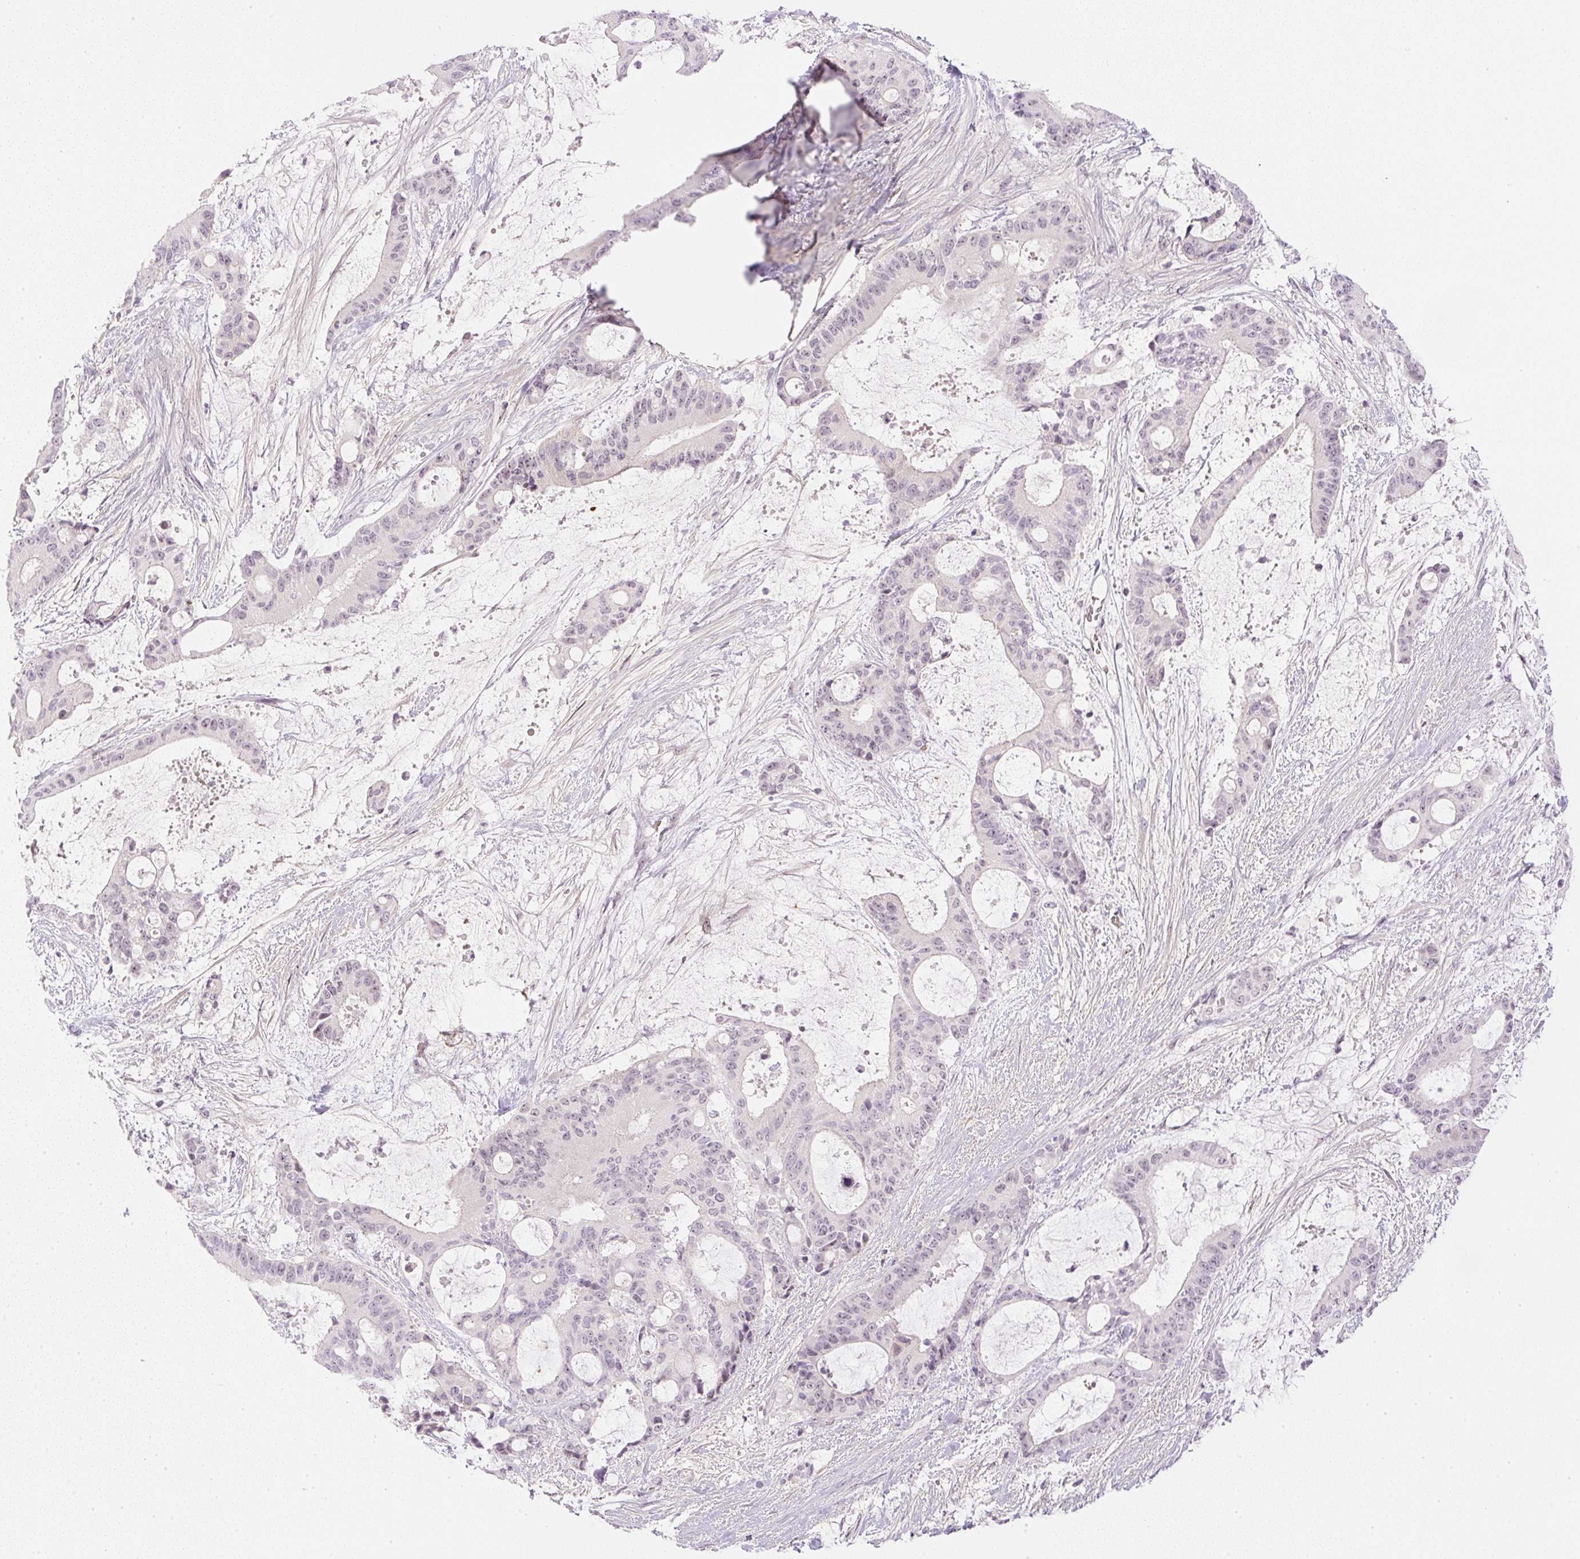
{"staining": {"intensity": "moderate", "quantity": "<25%", "location": "cytoplasmic/membranous,nuclear"}, "tissue": "liver cancer", "cell_type": "Tumor cells", "image_type": "cancer", "snomed": [{"axis": "morphology", "description": "Normal tissue, NOS"}, {"axis": "morphology", "description": "Cholangiocarcinoma"}, {"axis": "topography", "description": "Liver"}, {"axis": "topography", "description": "Peripheral nerve tissue"}], "caption": "Immunohistochemical staining of human liver cancer (cholangiocarcinoma) demonstrates low levels of moderate cytoplasmic/membranous and nuclear expression in approximately <25% of tumor cells.", "gene": "AAR2", "patient": {"sex": "female", "age": 73}}